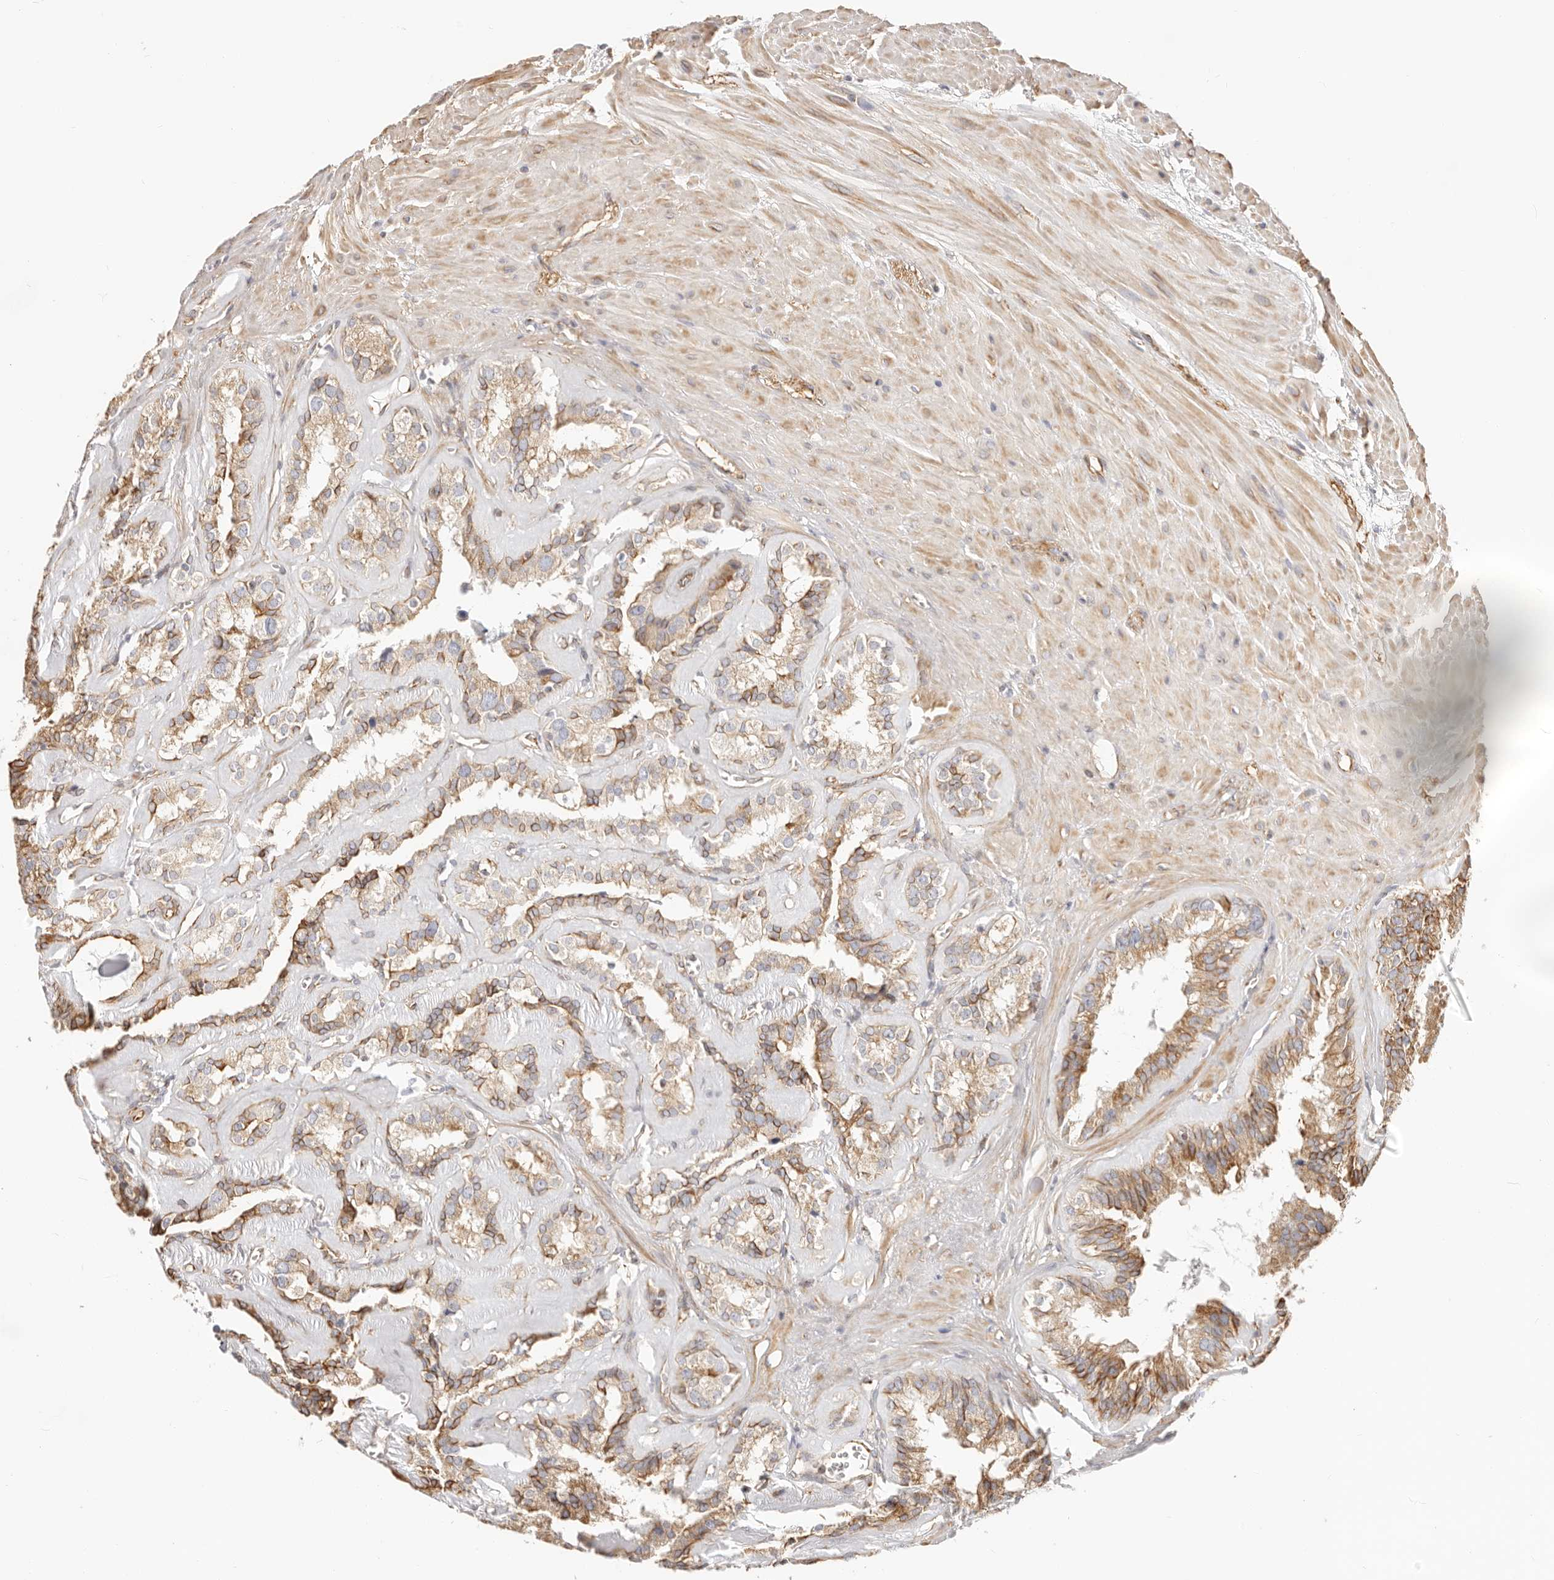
{"staining": {"intensity": "moderate", "quantity": "25%-75%", "location": "cytoplasmic/membranous"}, "tissue": "seminal vesicle", "cell_type": "Glandular cells", "image_type": "normal", "snomed": [{"axis": "morphology", "description": "Normal tissue, NOS"}, {"axis": "topography", "description": "Prostate"}, {"axis": "topography", "description": "Seminal veicle"}], "caption": "Protein expression by immunohistochemistry (IHC) displays moderate cytoplasmic/membranous staining in about 25%-75% of glandular cells in unremarkable seminal vesicle. The staining is performed using DAB brown chromogen to label protein expression. The nuclei are counter-stained blue using hematoxylin.", "gene": "DTNBP1", "patient": {"sex": "male", "age": 59}}